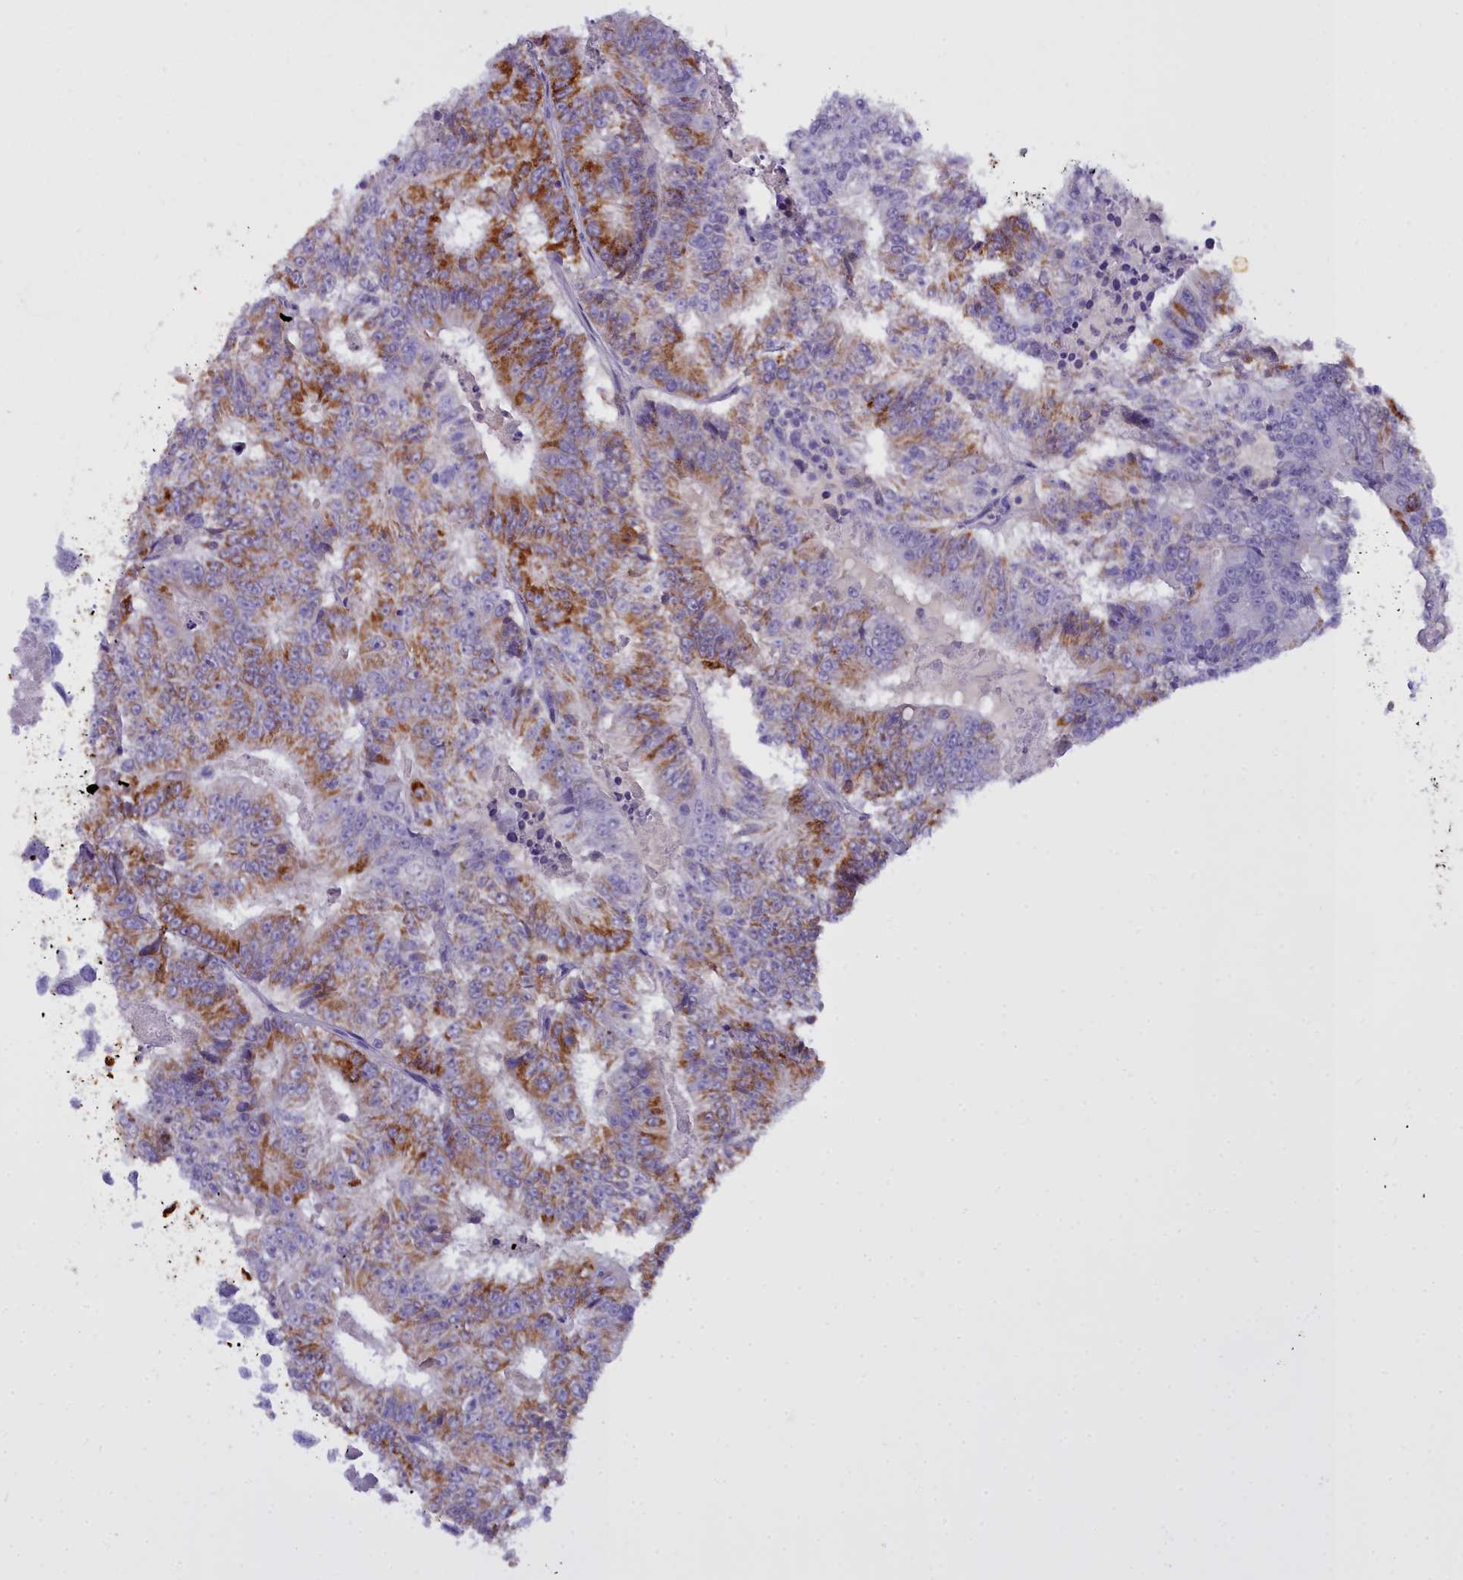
{"staining": {"intensity": "moderate", "quantity": "25%-75%", "location": "cytoplasmic/membranous"}, "tissue": "colorectal cancer", "cell_type": "Tumor cells", "image_type": "cancer", "snomed": [{"axis": "morphology", "description": "Adenocarcinoma, NOS"}, {"axis": "topography", "description": "Colon"}], "caption": "The micrograph demonstrates a brown stain indicating the presence of a protein in the cytoplasmic/membranous of tumor cells in colorectal cancer (adenocarcinoma).", "gene": "OSTN", "patient": {"sex": "male", "age": 83}}